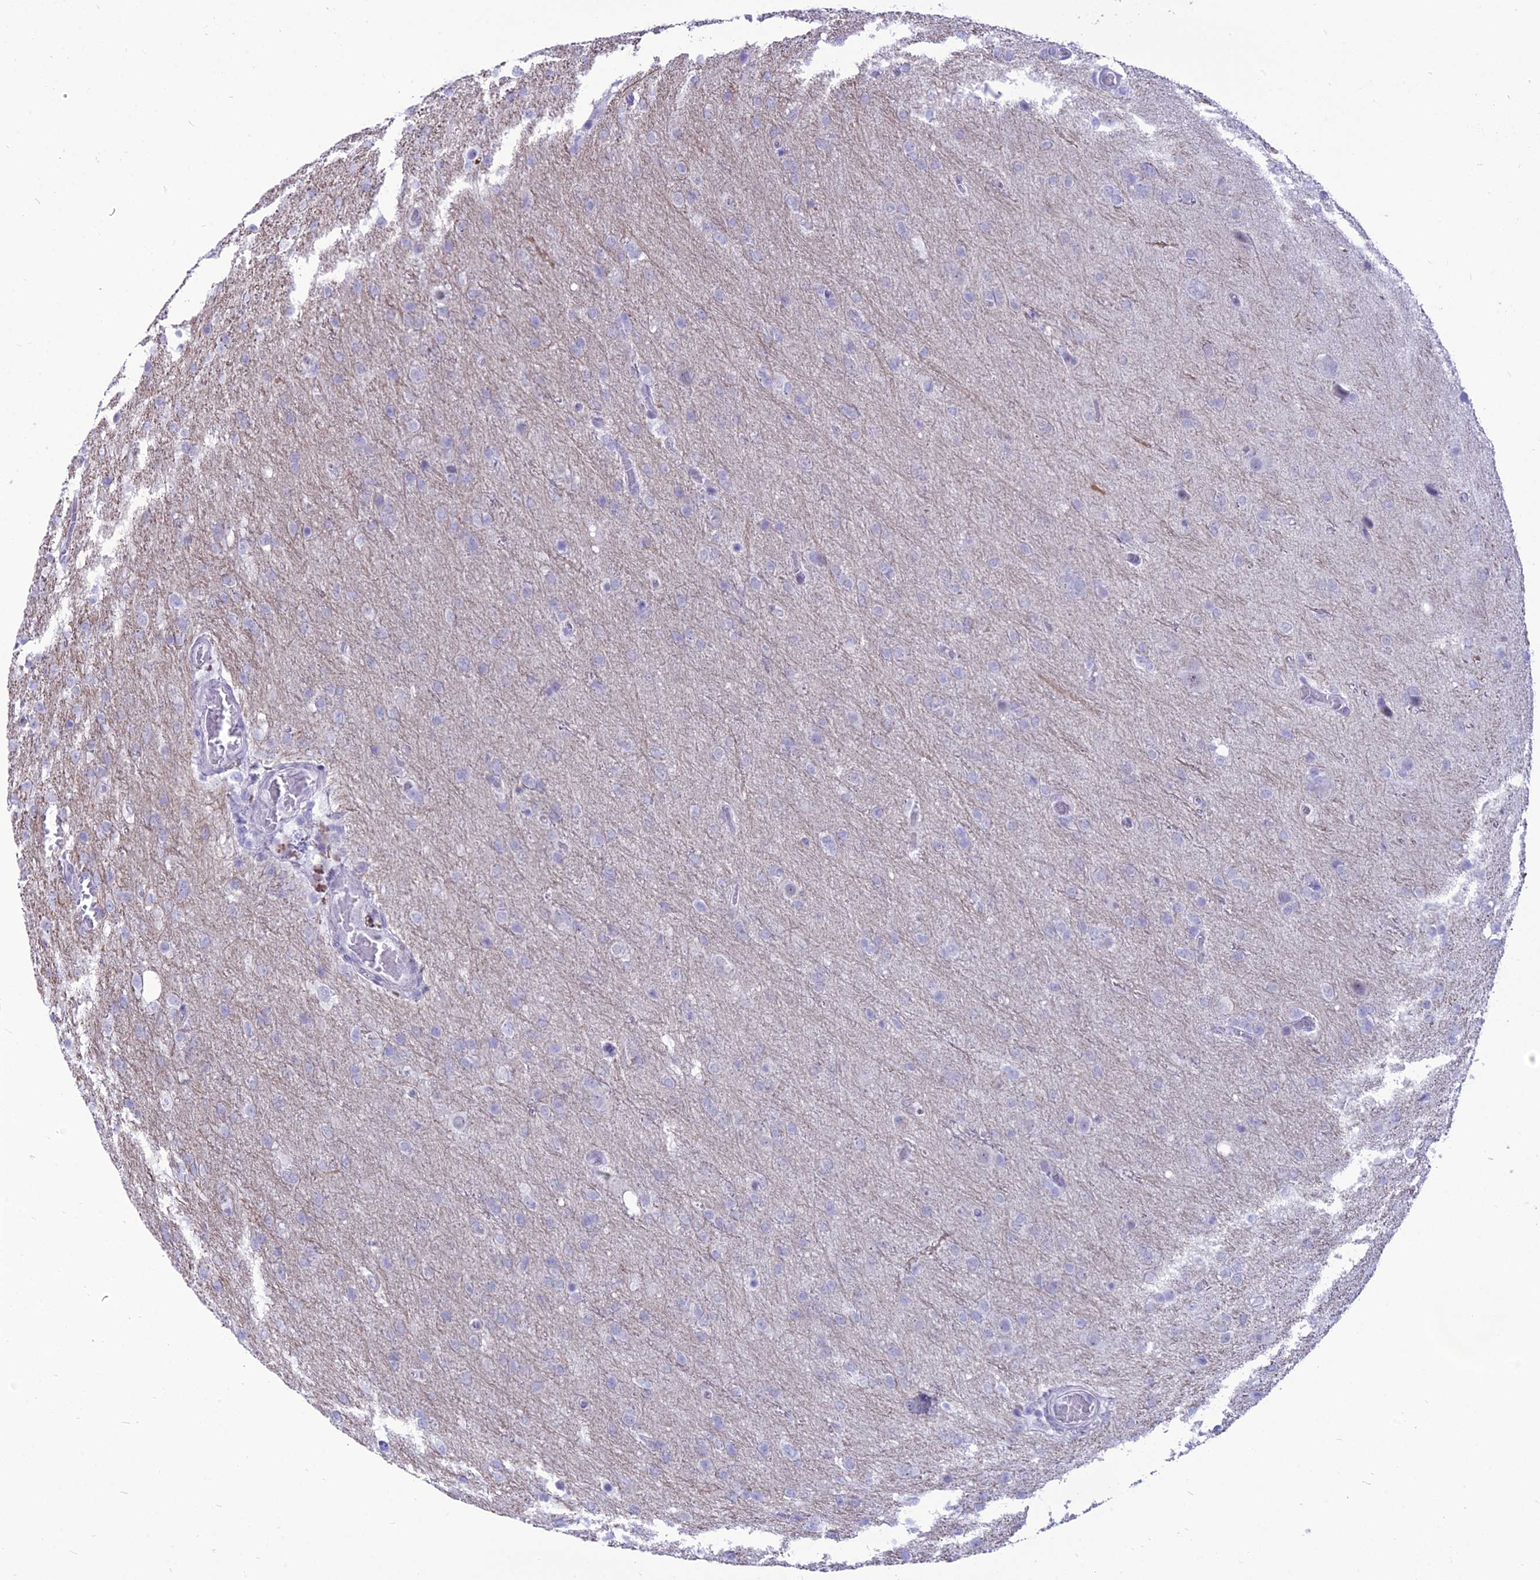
{"staining": {"intensity": "negative", "quantity": "none", "location": "none"}, "tissue": "glioma", "cell_type": "Tumor cells", "image_type": "cancer", "snomed": [{"axis": "morphology", "description": "Glioma, malignant, High grade"}, {"axis": "topography", "description": "Brain"}], "caption": "IHC of human glioma shows no staining in tumor cells.", "gene": "DHX40", "patient": {"sex": "female", "age": 74}}